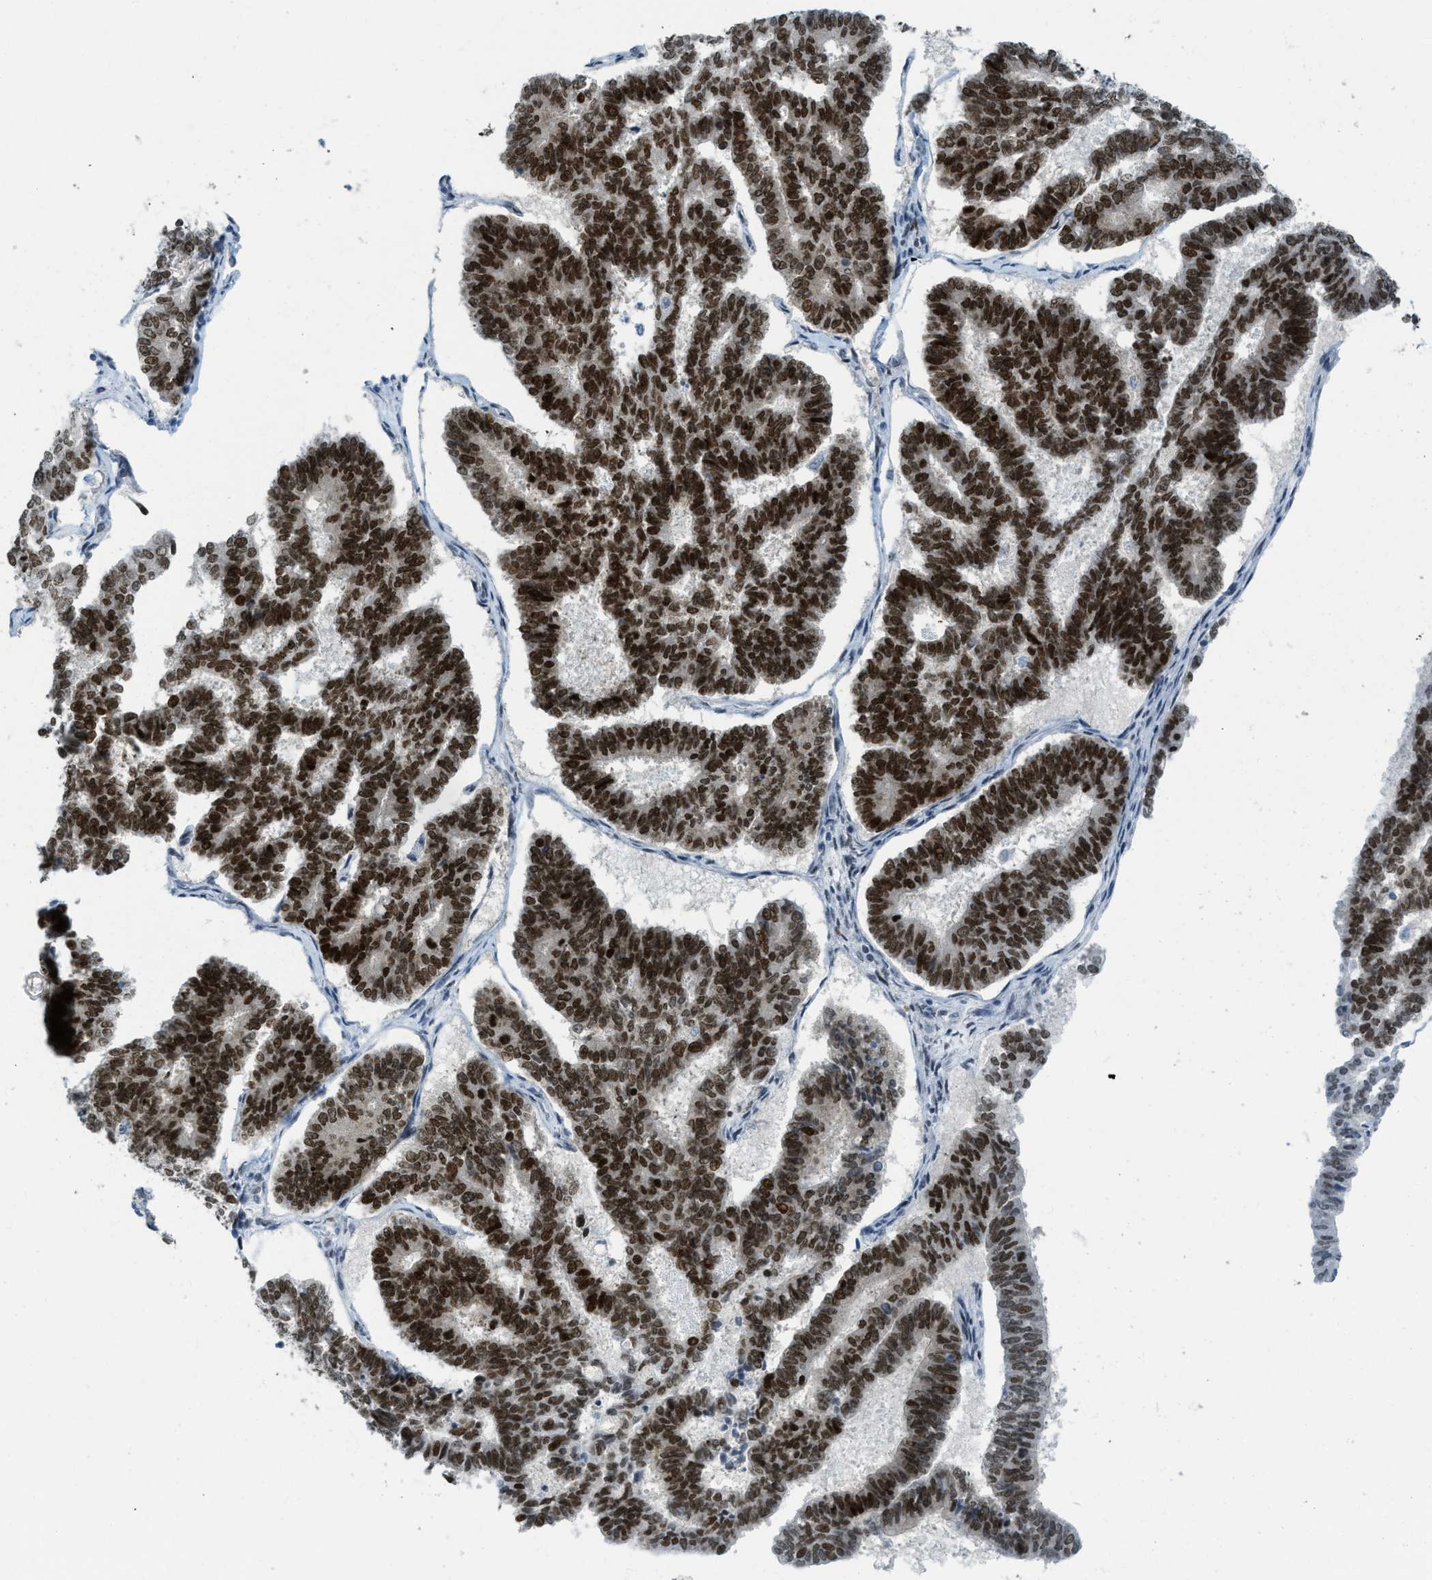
{"staining": {"intensity": "strong", "quantity": ">75%", "location": "nuclear"}, "tissue": "endometrial cancer", "cell_type": "Tumor cells", "image_type": "cancer", "snomed": [{"axis": "morphology", "description": "Adenocarcinoma, NOS"}, {"axis": "topography", "description": "Endometrium"}], "caption": "High-power microscopy captured an immunohistochemistry (IHC) photomicrograph of endometrial cancer (adenocarcinoma), revealing strong nuclear positivity in about >75% of tumor cells. Ihc stains the protein in brown and the nuclei are stained blue.", "gene": "PBX1", "patient": {"sex": "female", "age": 70}}